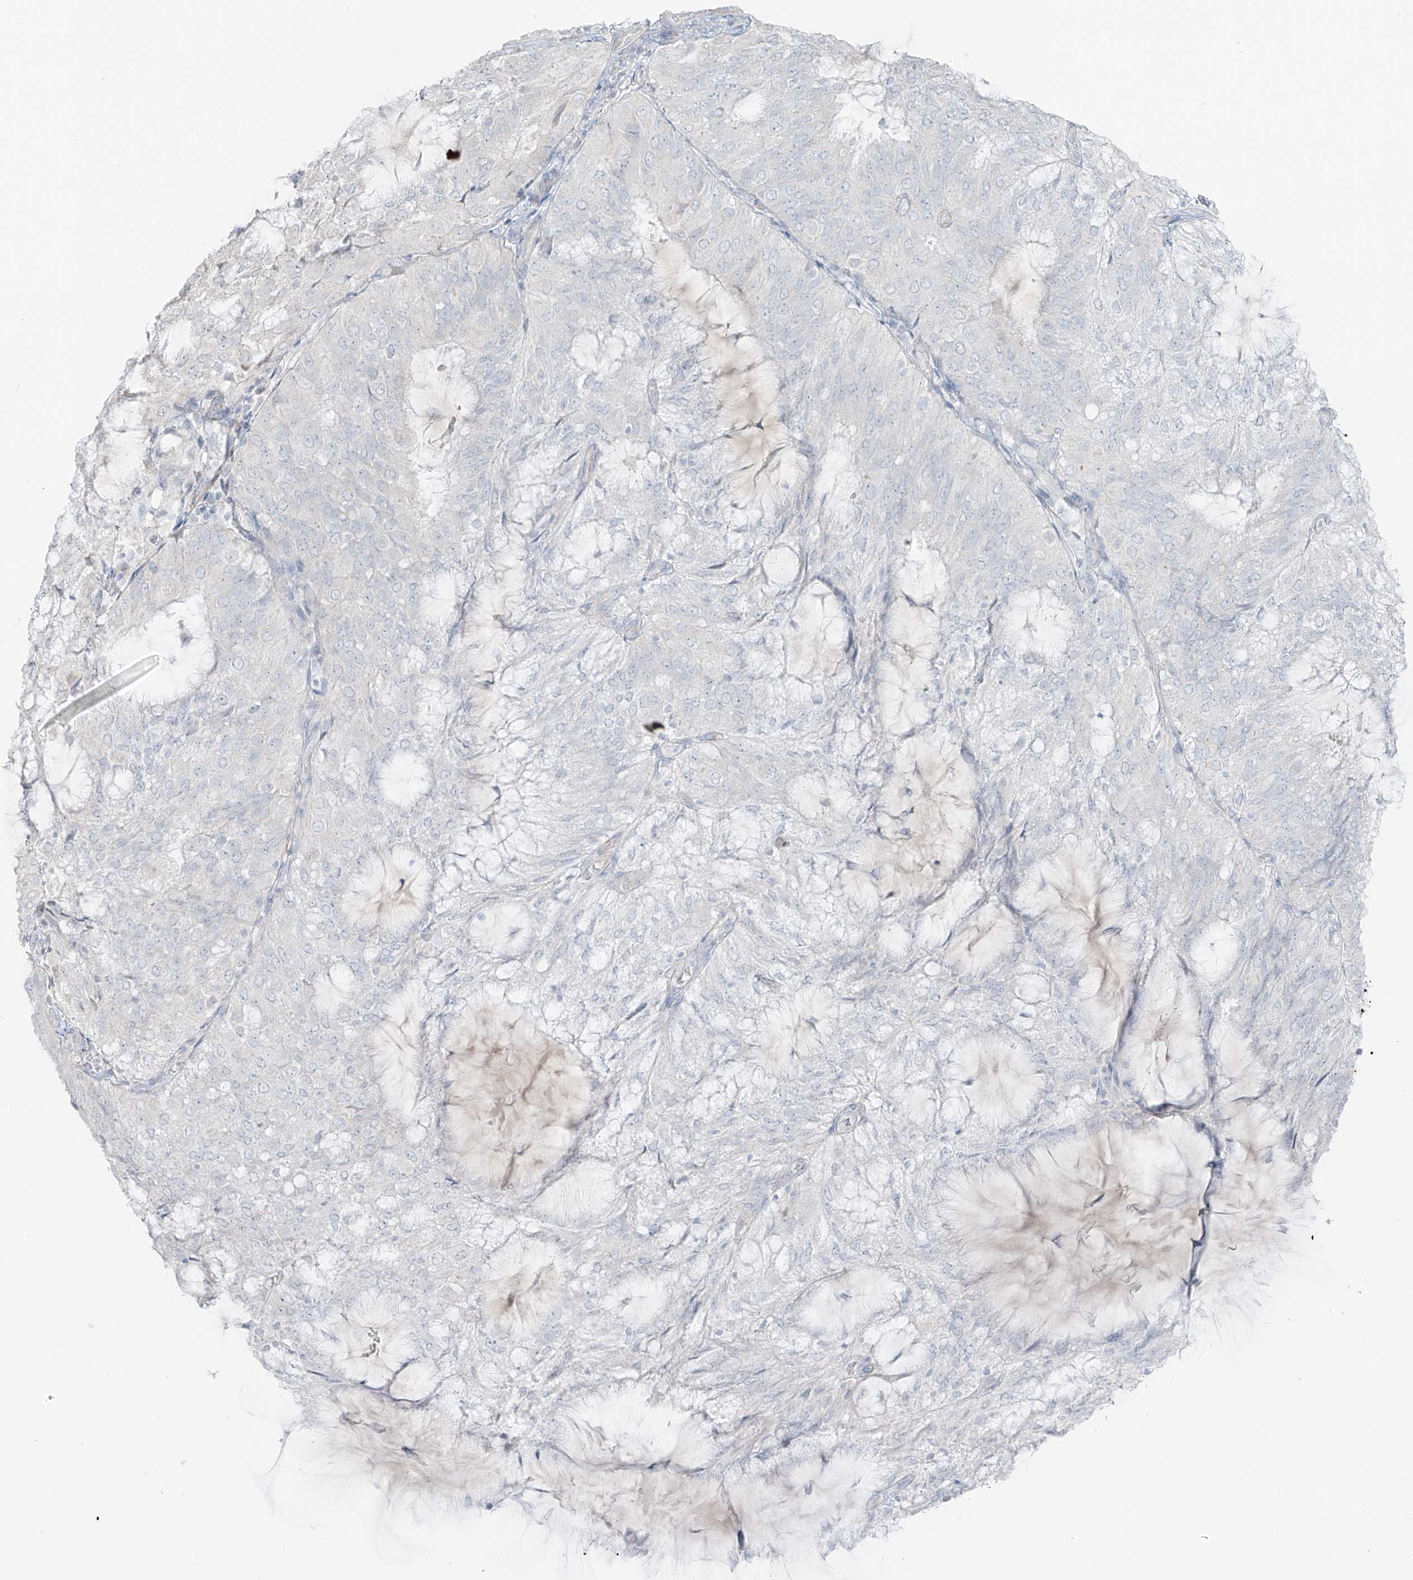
{"staining": {"intensity": "negative", "quantity": "none", "location": "none"}, "tissue": "endometrial cancer", "cell_type": "Tumor cells", "image_type": "cancer", "snomed": [{"axis": "morphology", "description": "Adenocarcinoma, NOS"}, {"axis": "topography", "description": "Endometrium"}], "caption": "Tumor cells show no significant protein staining in endometrial cancer (adenocarcinoma).", "gene": "C11orf87", "patient": {"sex": "female", "age": 81}}